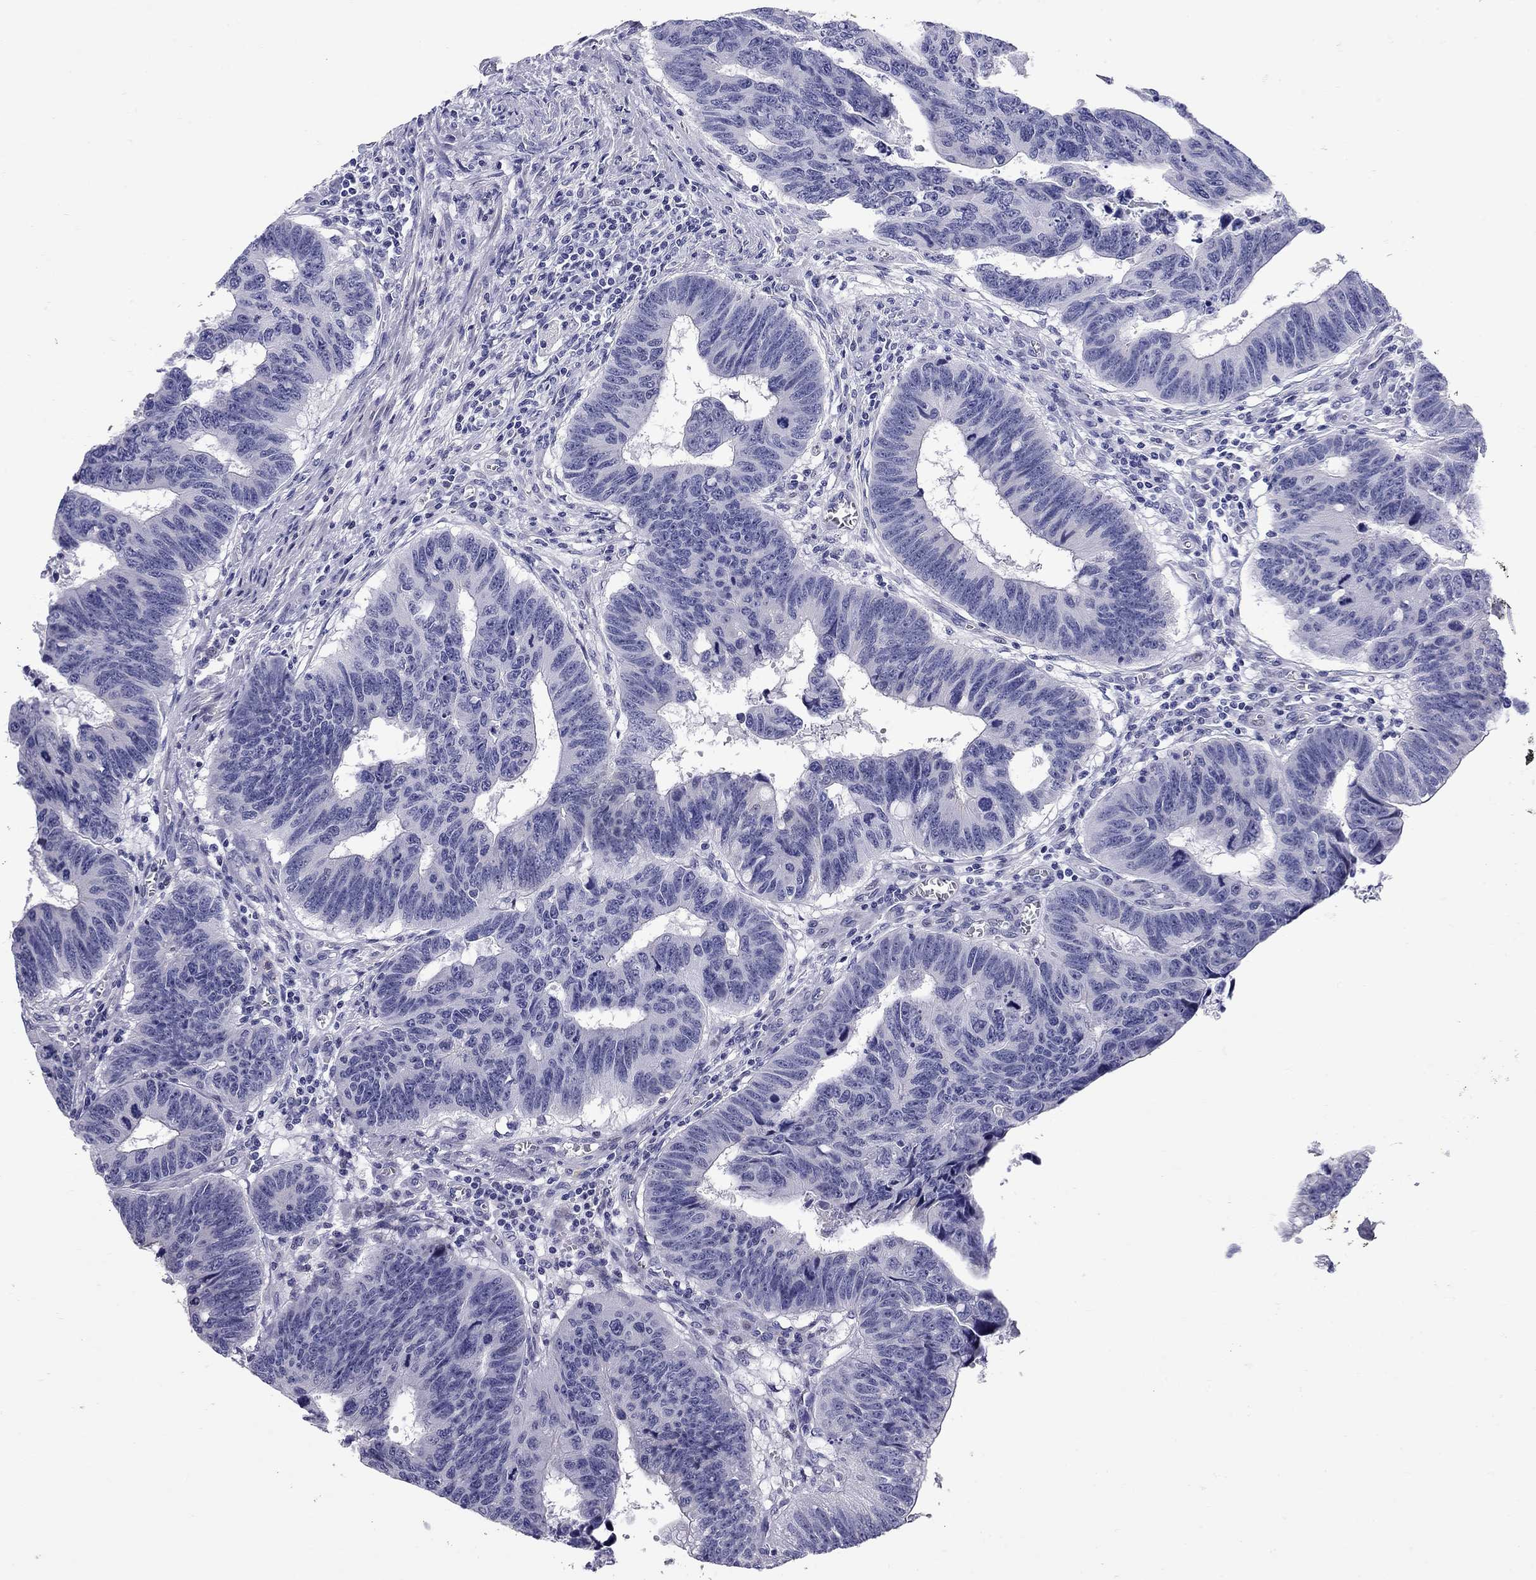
{"staining": {"intensity": "negative", "quantity": "none", "location": "none"}, "tissue": "colorectal cancer", "cell_type": "Tumor cells", "image_type": "cancer", "snomed": [{"axis": "morphology", "description": "Adenocarcinoma, NOS"}, {"axis": "topography", "description": "Appendix"}, {"axis": "topography", "description": "Colon"}, {"axis": "topography", "description": "Cecum"}, {"axis": "topography", "description": "Colon asc"}], "caption": "An IHC photomicrograph of adenocarcinoma (colorectal) is shown. There is no staining in tumor cells of adenocarcinoma (colorectal). (DAB immunohistochemistry (IHC) with hematoxylin counter stain).", "gene": "C8orf88", "patient": {"sex": "female", "age": 85}}